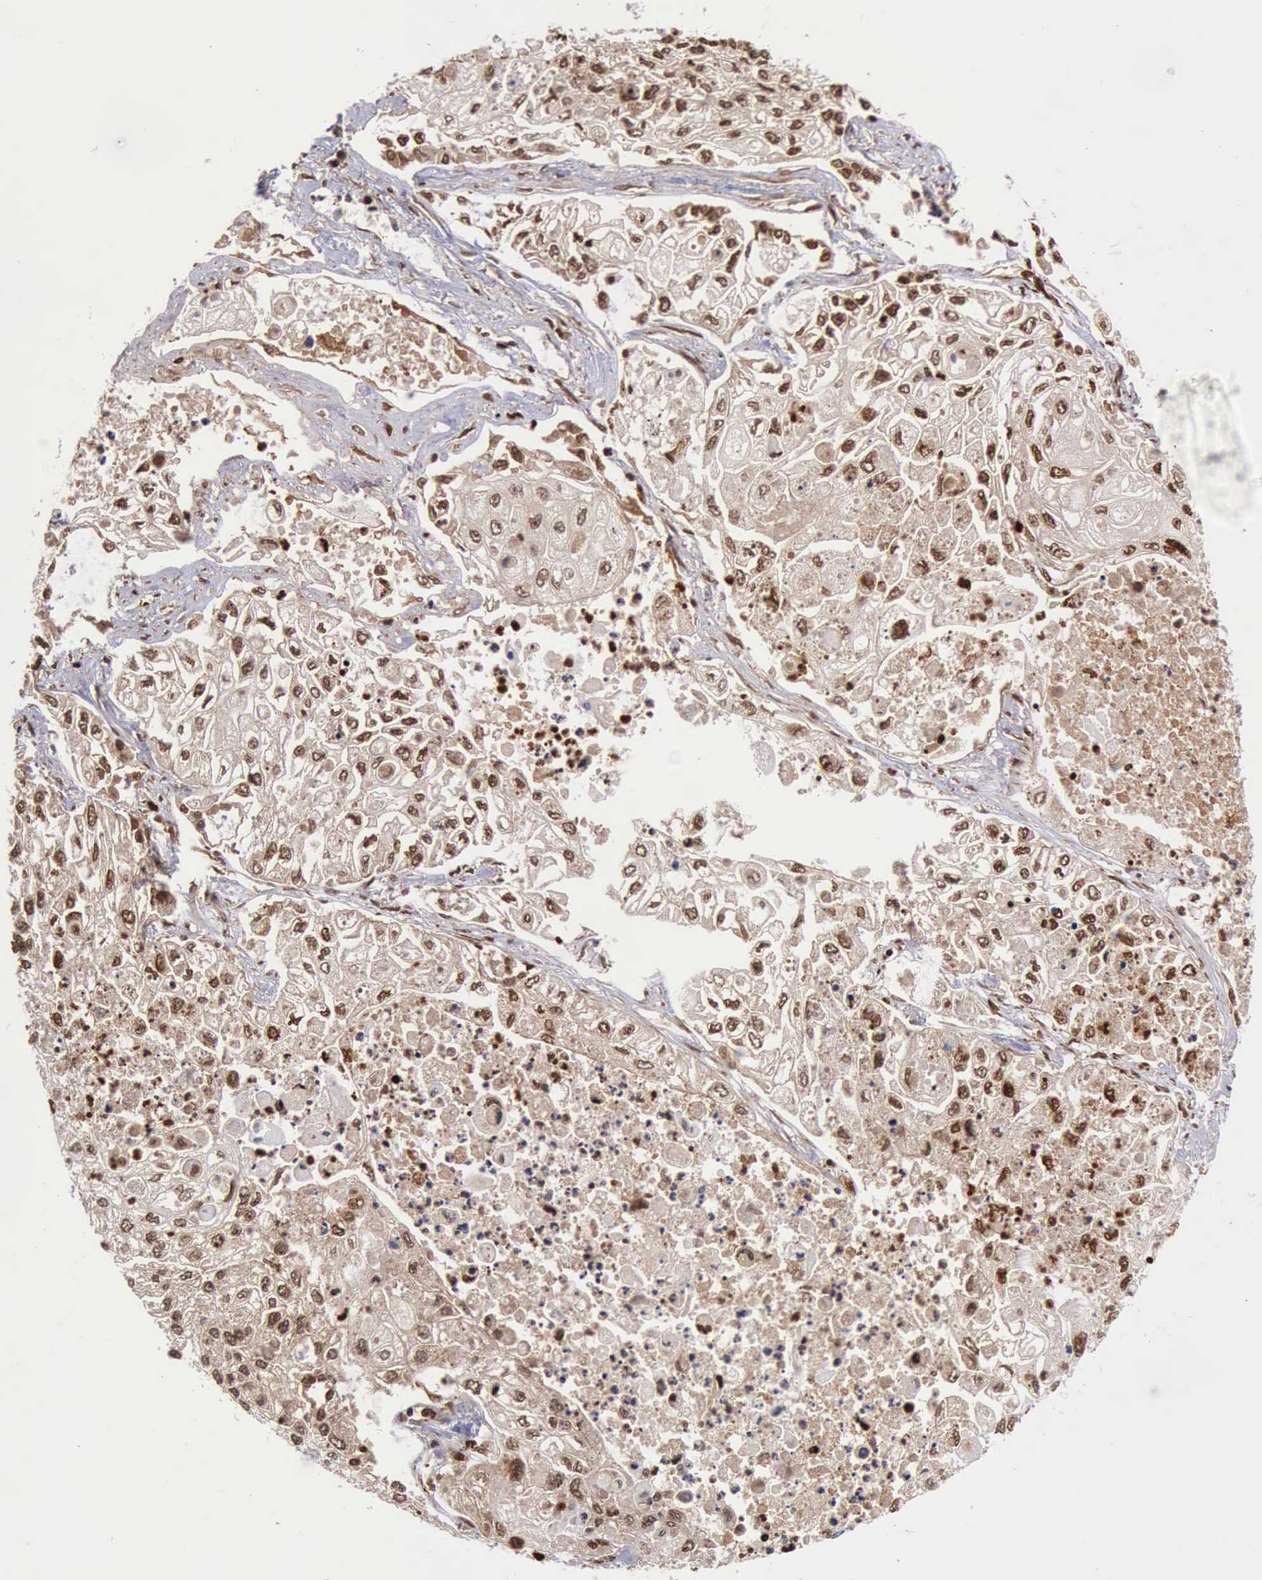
{"staining": {"intensity": "moderate", "quantity": ">75%", "location": "cytoplasmic/membranous,nuclear"}, "tissue": "lung cancer", "cell_type": "Tumor cells", "image_type": "cancer", "snomed": [{"axis": "morphology", "description": "Squamous cell carcinoma, NOS"}, {"axis": "topography", "description": "Lung"}], "caption": "There is medium levels of moderate cytoplasmic/membranous and nuclear positivity in tumor cells of lung cancer (squamous cell carcinoma), as demonstrated by immunohistochemical staining (brown color).", "gene": "FLNA", "patient": {"sex": "male", "age": 75}}